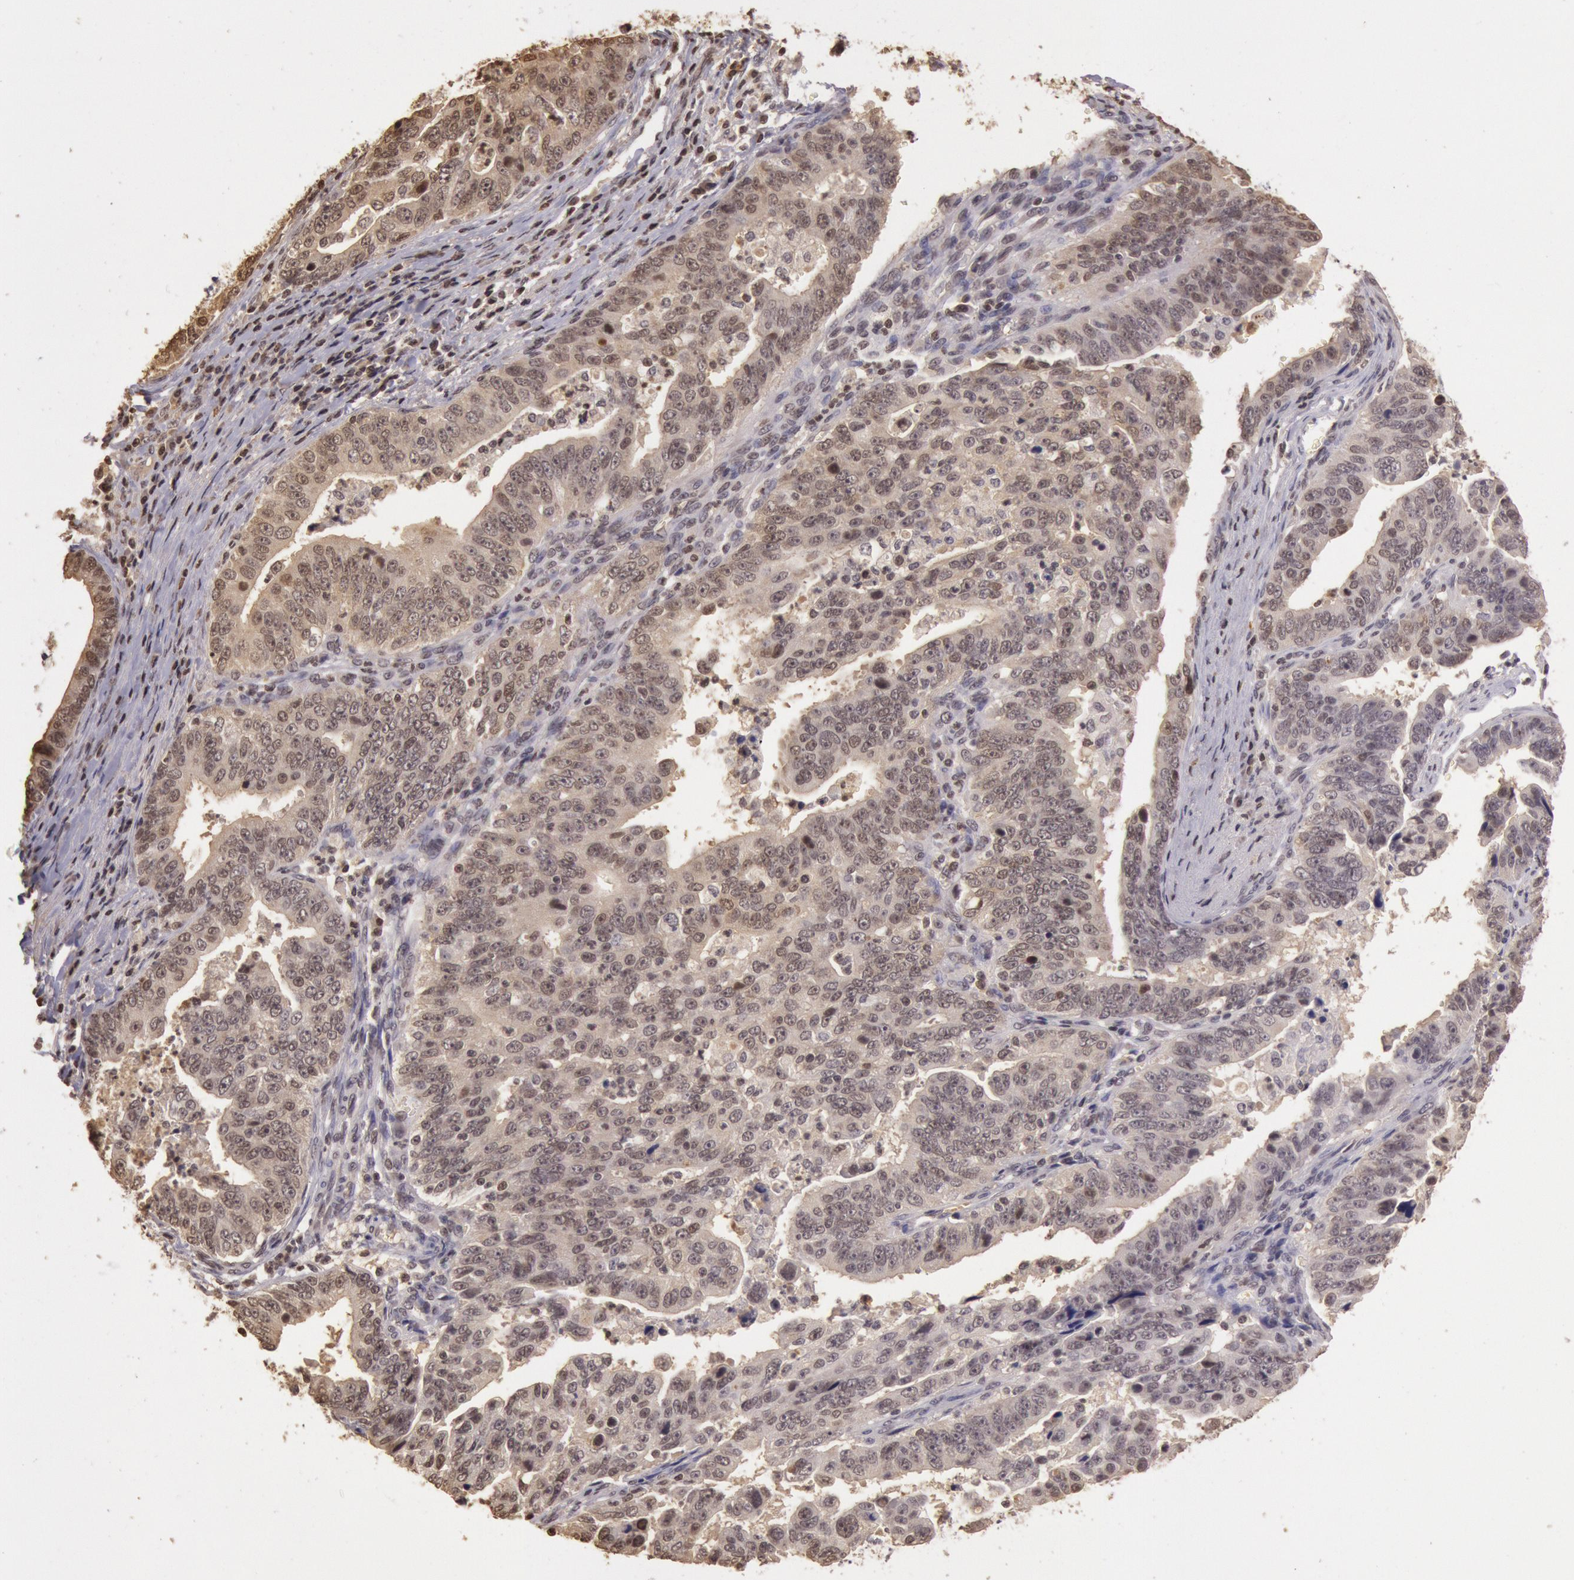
{"staining": {"intensity": "weak", "quantity": "25%-75%", "location": "cytoplasmic/membranous,nuclear"}, "tissue": "stomach cancer", "cell_type": "Tumor cells", "image_type": "cancer", "snomed": [{"axis": "morphology", "description": "Adenocarcinoma, NOS"}, {"axis": "topography", "description": "Stomach, upper"}], "caption": "Tumor cells demonstrate low levels of weak cytoplasmic/membranous and nuclear expression in approximately 25%-75% of cells in human stomach adenocarcinoma. (IHC, brightfield microscopy, high magnification).", "gene": "SOD1", "patient": {"sex": "female", "age": 50}}